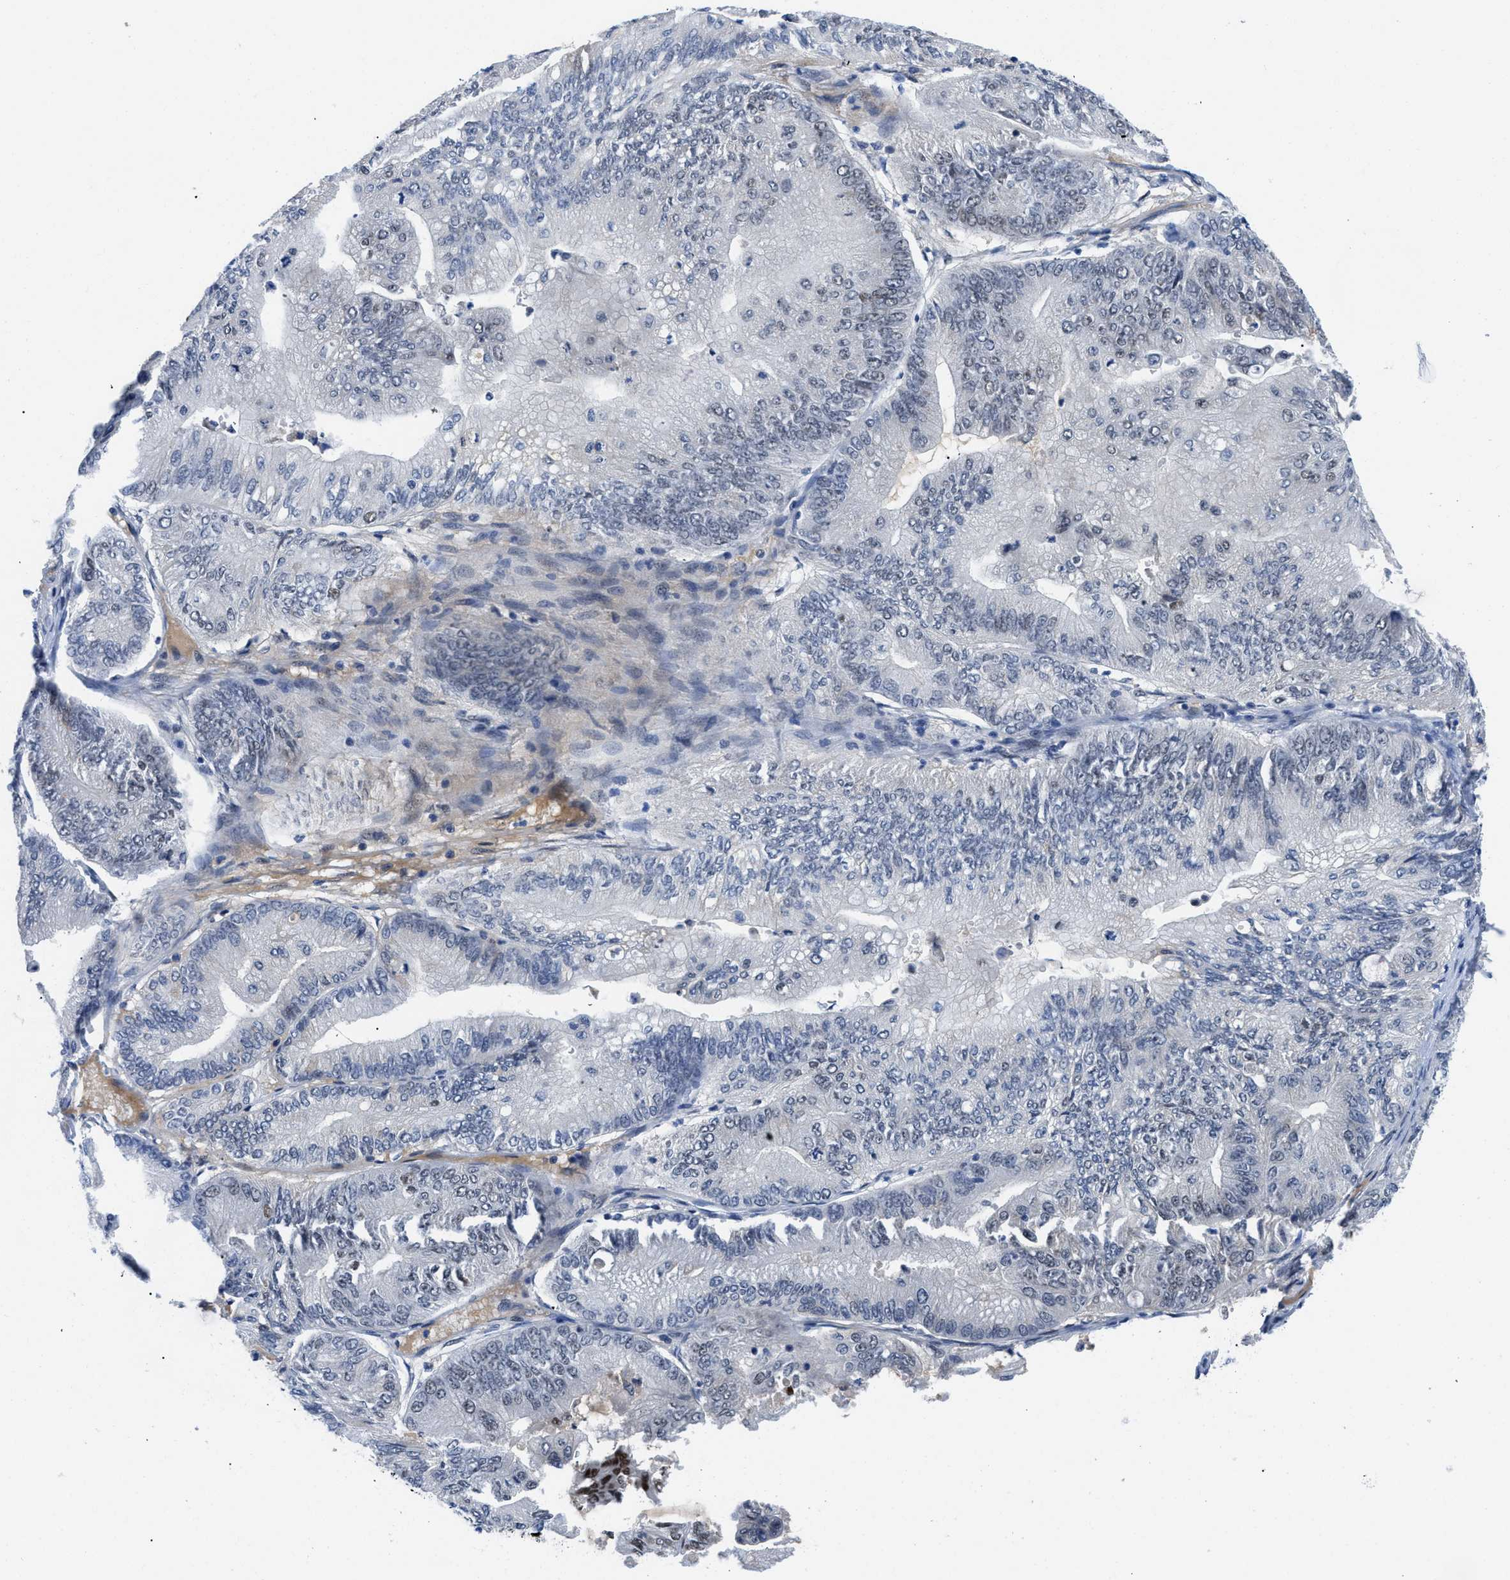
{"staining": {"intensity": "weak", "quantity": "25%-75%", "location": "nuclear"}, "tissue": "ovarian cancer", "cell_type": "Tumor cells", "image_type": "cancer", "snomed": [{"axis": "morphology", "description": "Cystadenocarcinoma, mucinous, NOS"}, {"axis": "topography", "description": "Ovary"}], "caption": "Immunohistochemistry image of ovarian mucinous cystadenocarcinoma stained for a protein (brown), which shows low levels of weak nuclear expression in about 25%-75% of tumor cells.", "gene": "SMARCAD1", "patient": {"sex": "female", "age": 61}}